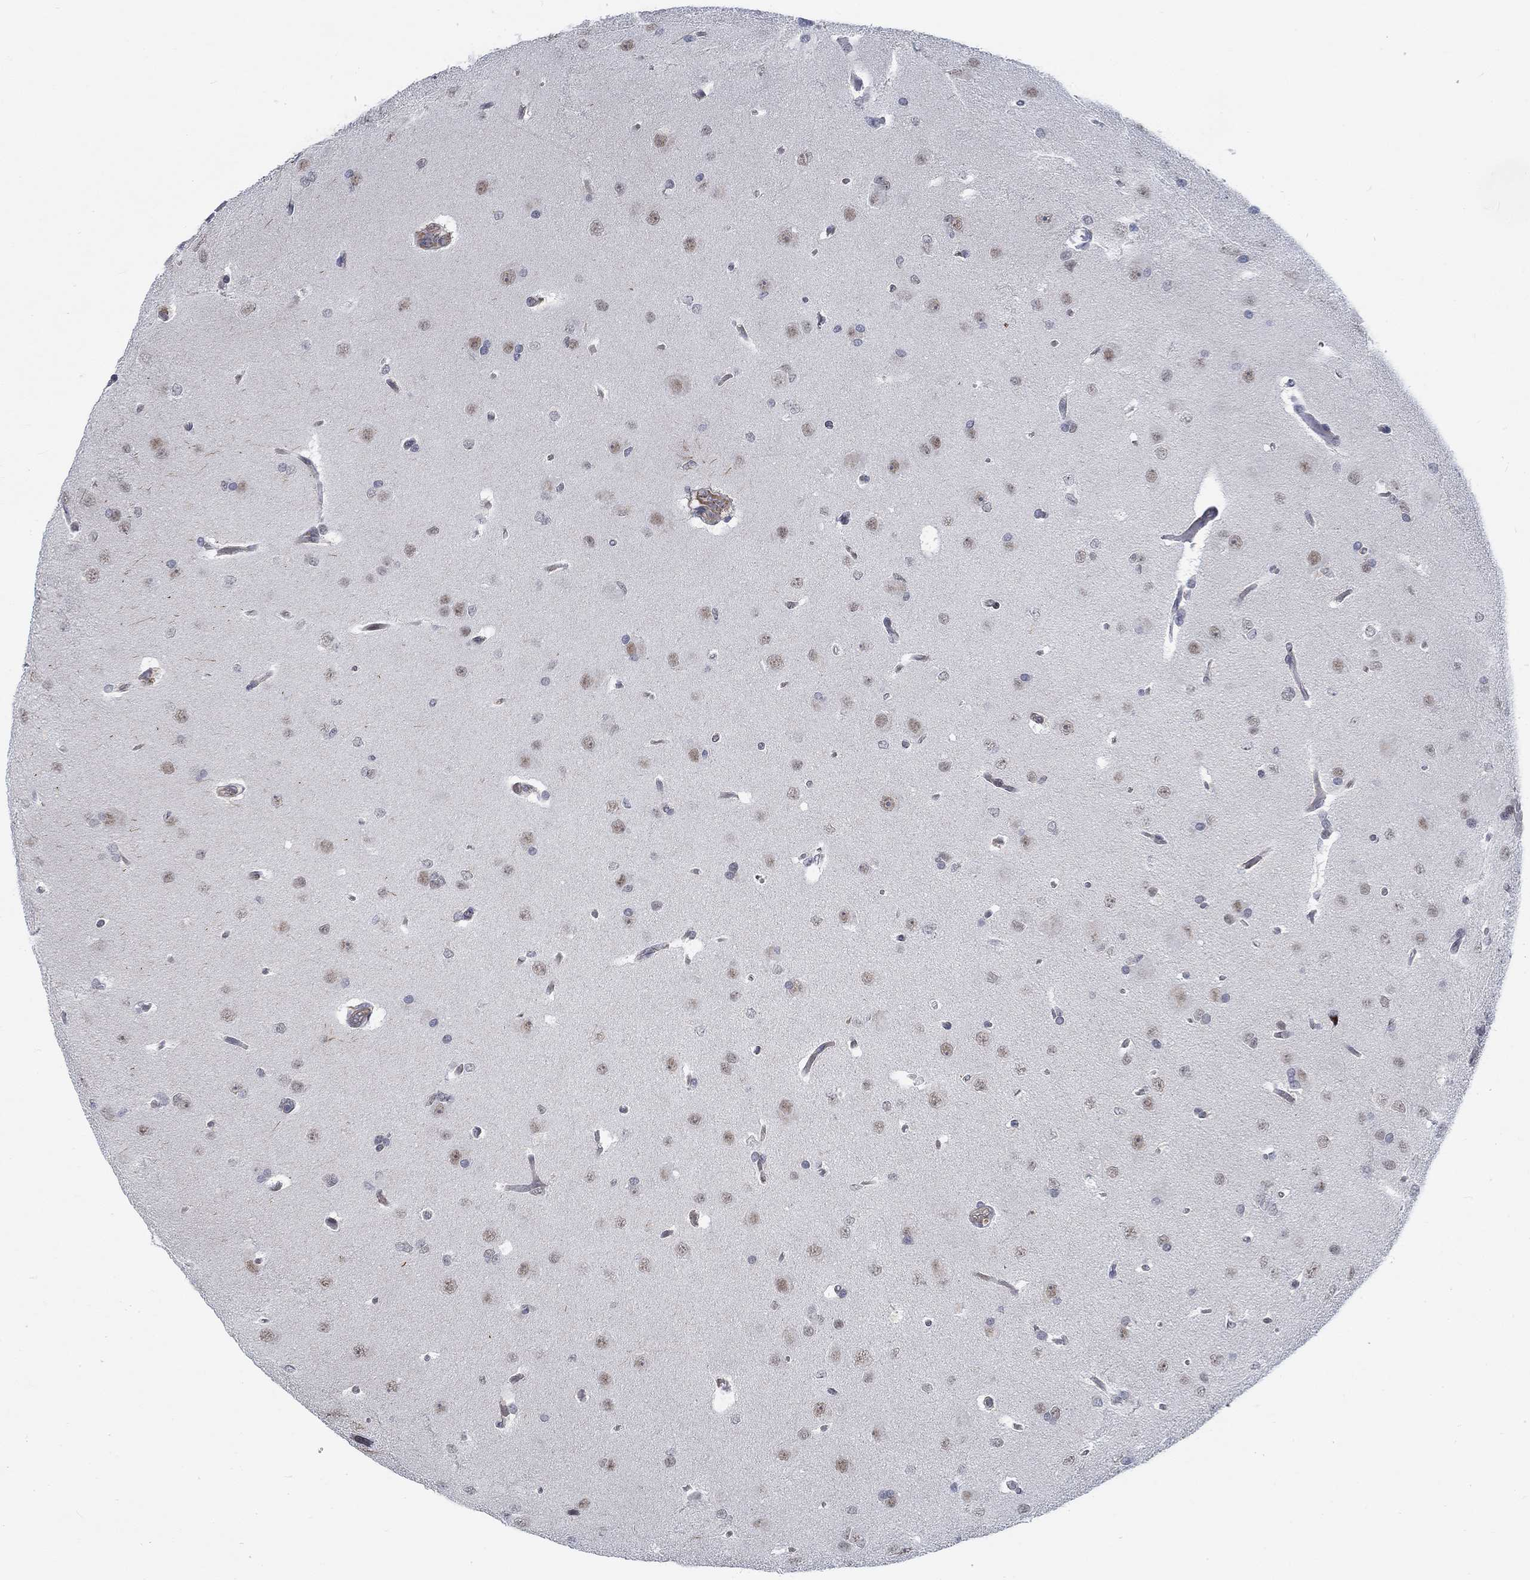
{"staining": {"intensity": "negative", "quantity": "none", "location": "none"}, "tissue": "glioma", "cell_type": "Tumor cells", "image_type": "cancer", "snomed": [{"axis": "morphology", "description": "Glioma, malignant, Low grade"}, {"axis": "topography", "description": "Brain"}], "caption": "High power microscopy image of an immunohistochemistry histopathology image of glioma, revealing no significant positivity in tumor cells.", "gene": "KCNH8", "patient": {"sex": "female", "age": 32}}